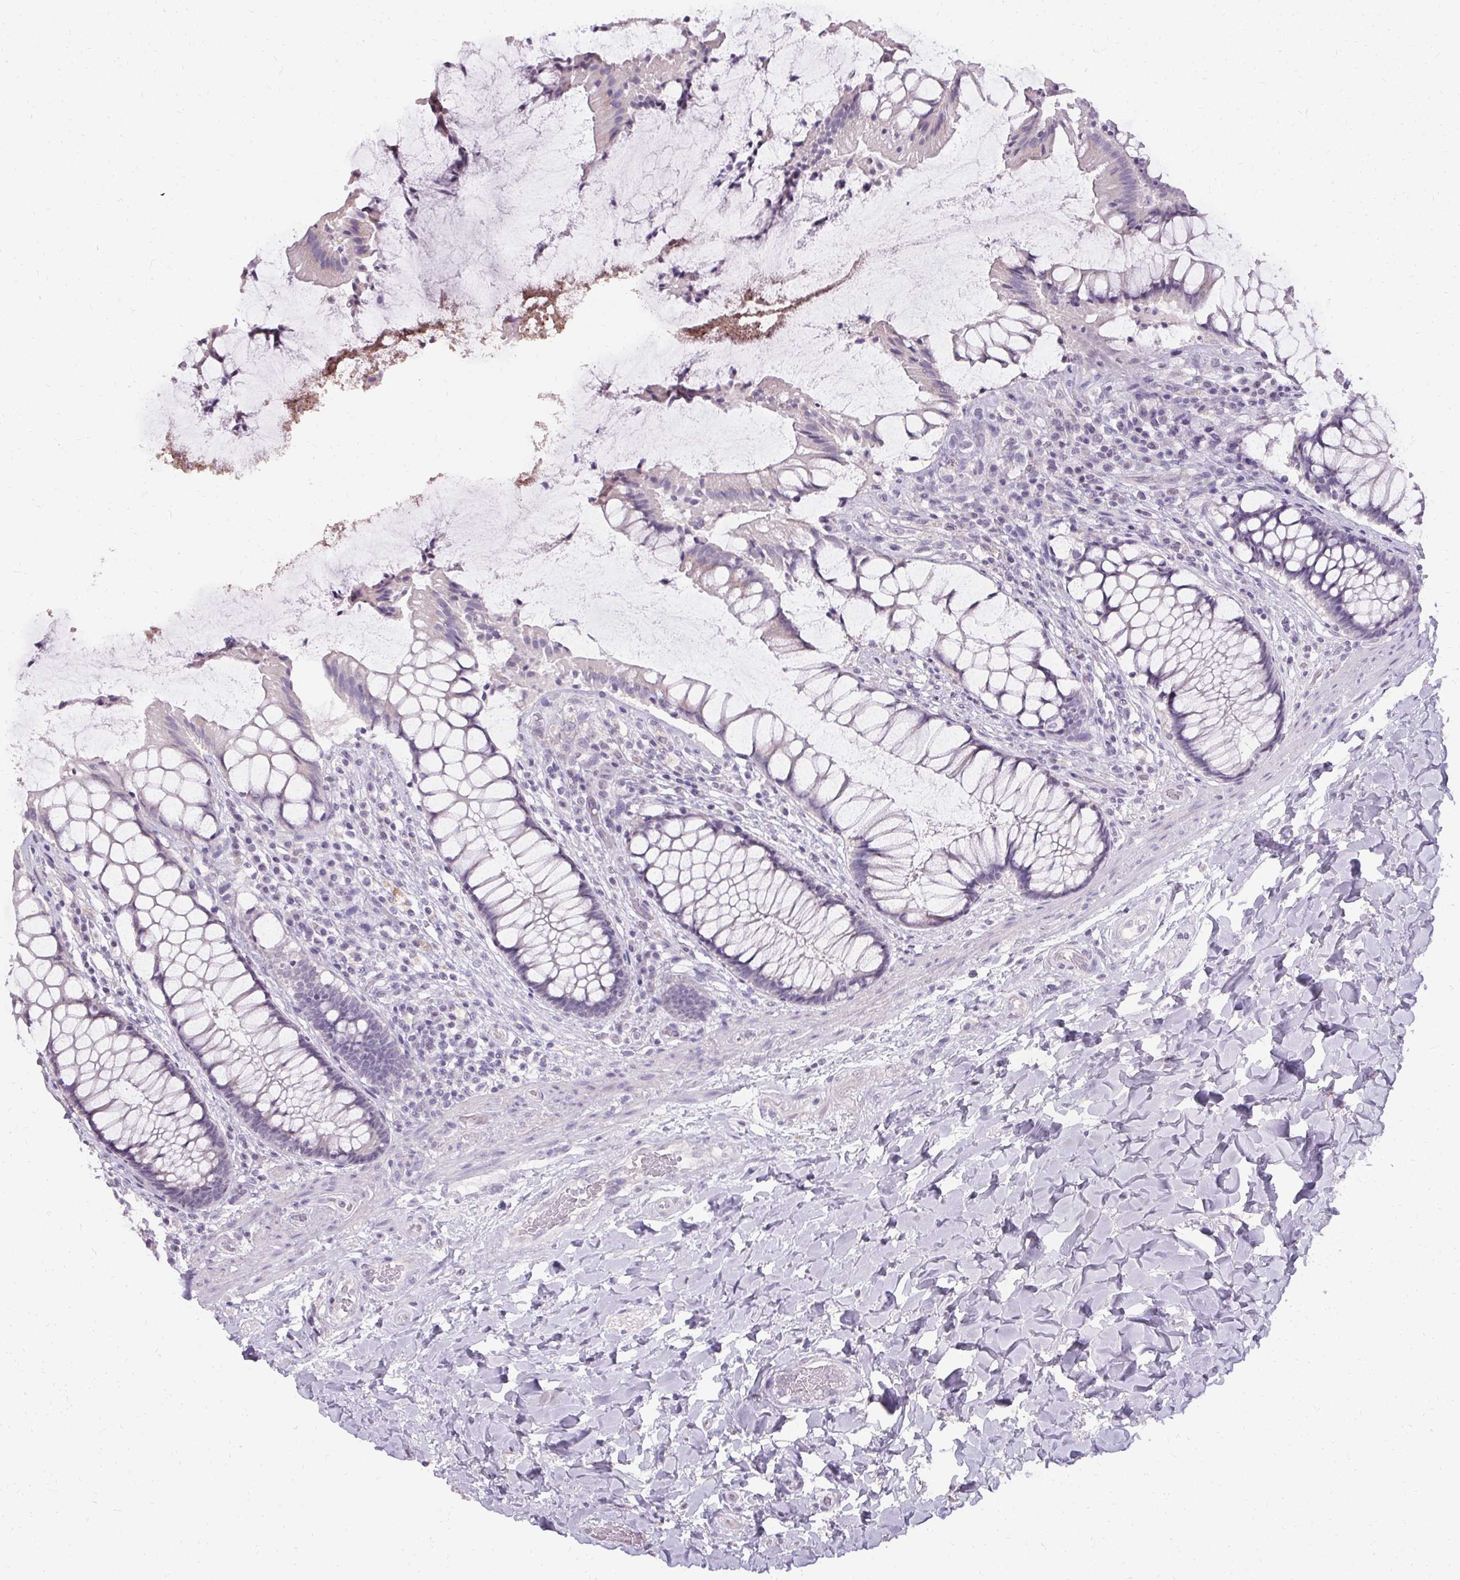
{"staining": {"intensity": "negative", "quantity": "none", "location": "none"}, "tissue": "rectum", "cell_type": "Glandular cells", "image_type": "normal", "snomed": [{"axis": "morphology", "description": "Normal tissue, NOS"}, {"axis": "topography", "description": "Rectum"}], "caption": "A micrograph of rectum stained for a protein shows no brown staining in glandular cells. The staining was performed using DAB (3,3'-diaminobenzidine) to visualize the protein expression in brown, while the nuclei were stained in blue with hematoxylin (Magnification: 20x).", "gene": "PMEL", "patient": {"sex": "female", "age": 58}}